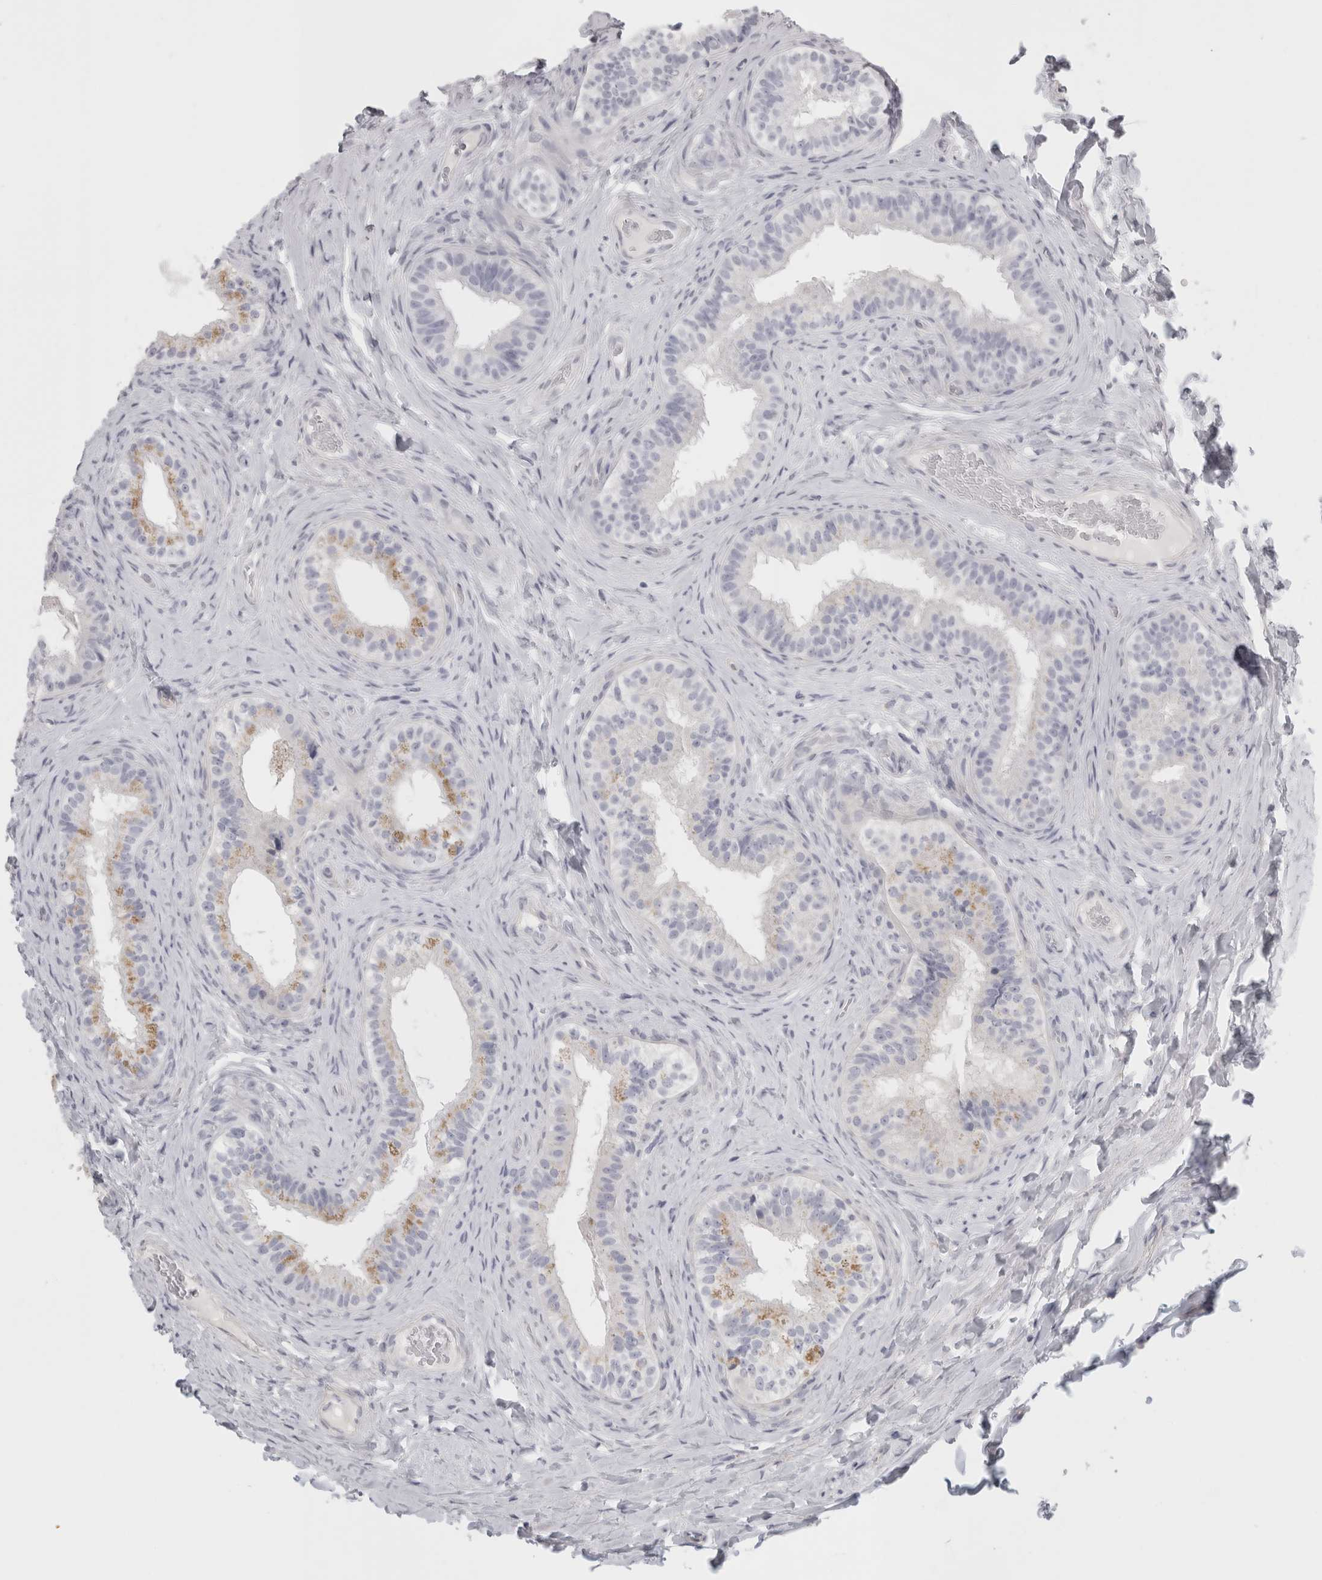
{"staining": {"intensity": "moderate", "quantity": "<25%", "location": "cytoplasmic/membranous"}, "tissue": "epididymis", "cell_type": "Glandular cells", "image_type": "normal", "snomed": [{"axis": "morphology", "description": "Normal tissue, NOS"}, {"axis": "topography", "description": "Epididymis"}], "caption": "Immunohistochemistry (IHC) micrograph of benign epididymis: human epididymis stained using IHC displays low levels of moderate protein expression localized specifically in the cytoplasmic/membranous of glandular cells, appearing as a cytoplasmic/membranous brown color.", "gene": "FBLIM1", "patient": {"sex": "male", "age": 49}}